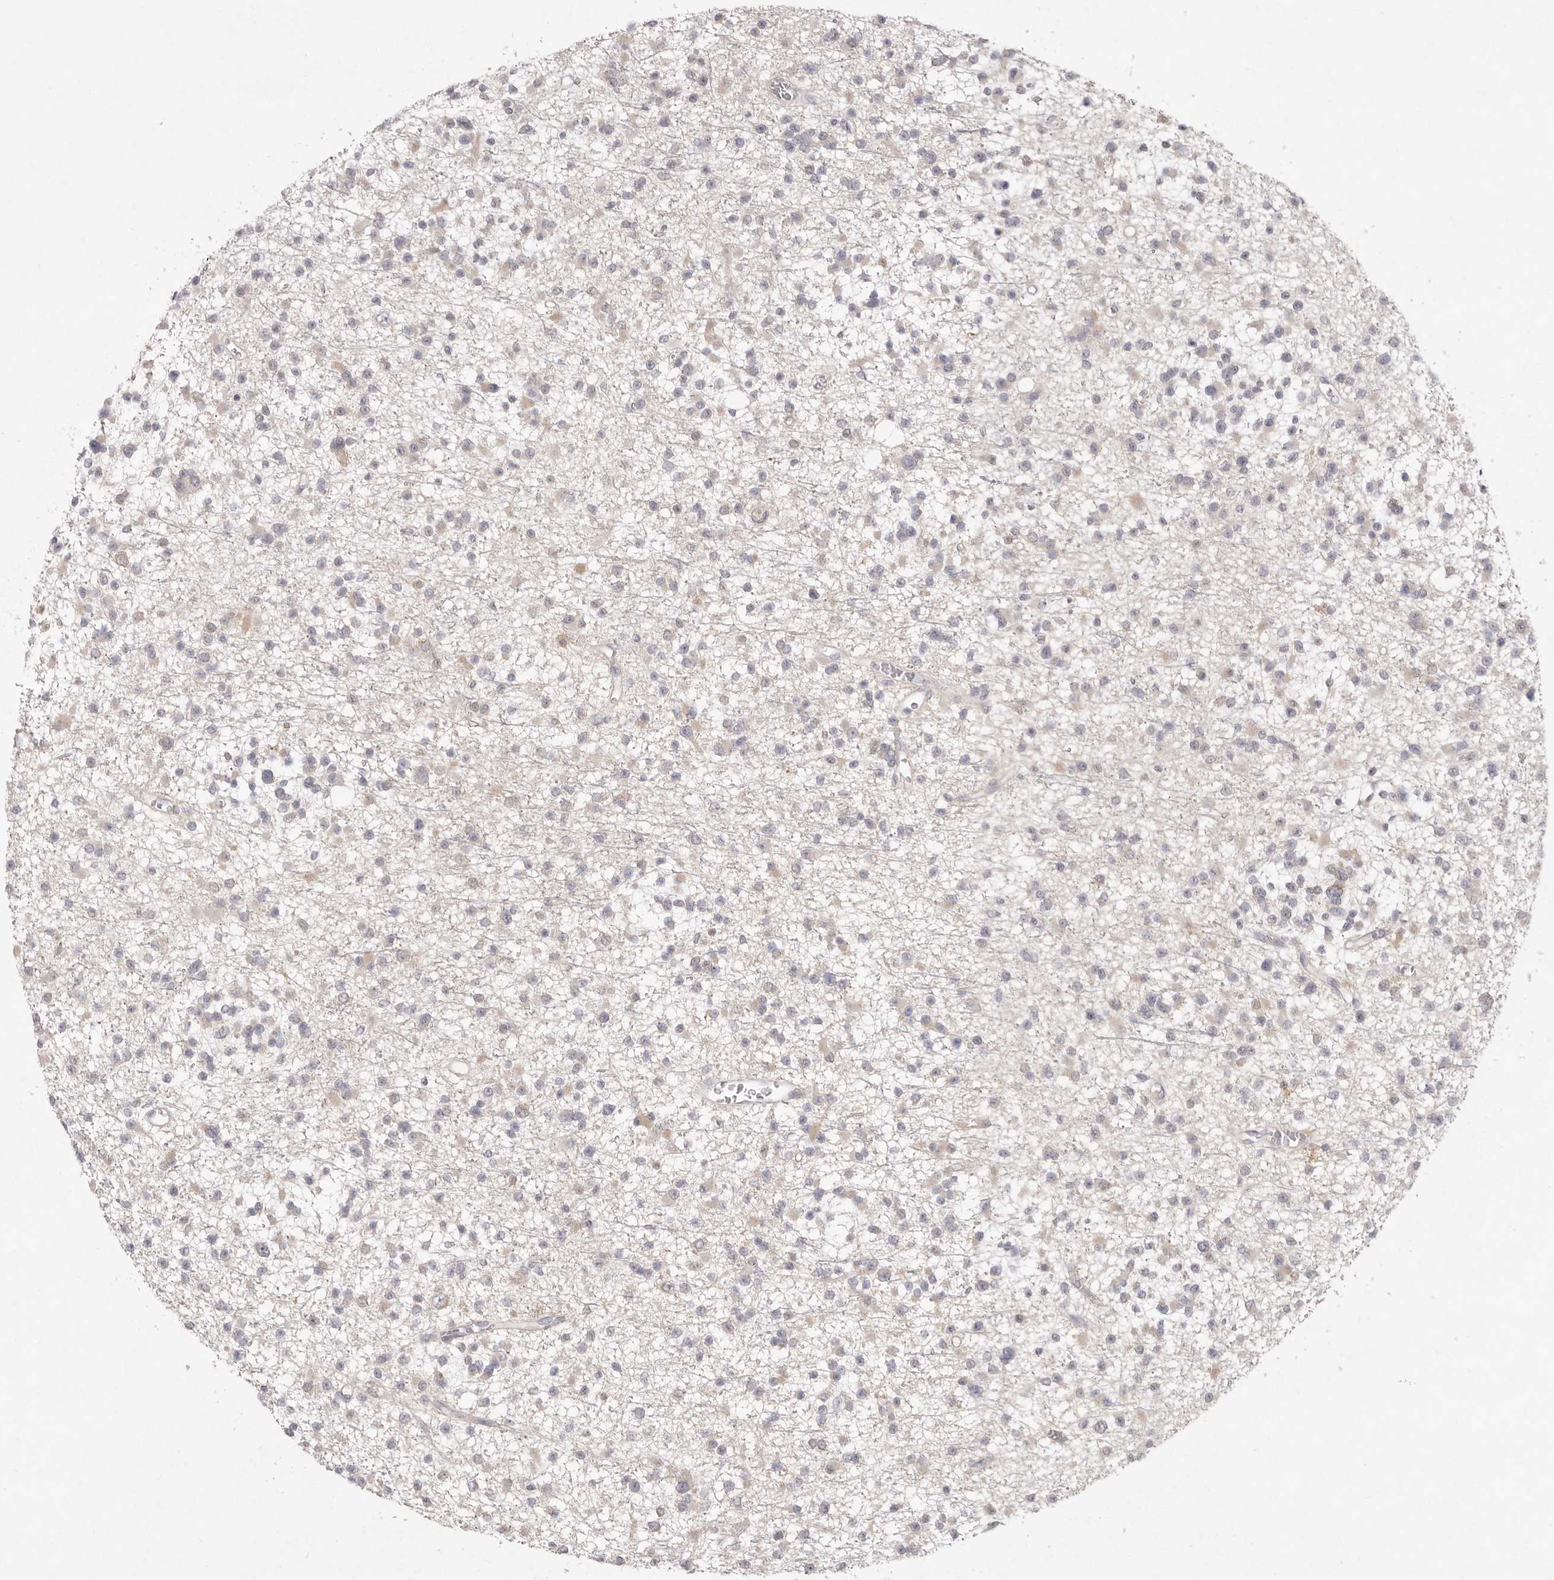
{"staining": {"intensity": "negative", "quantity": "none", "location": "none"}, "tissue": "glioma", "cell_type": "Tumor cells", "image_type": "cancer", "snomed": [{"axis": "morphology", "description": "Glioma, malignant, Low grade"}, {"axis": "topography", "description": "Brain"}], "caption": "Tumor cells show no significant positivity in malignant low-grade glioma.", "gene": "TADA1", "patient": {"sex": "female", "age": 22}}